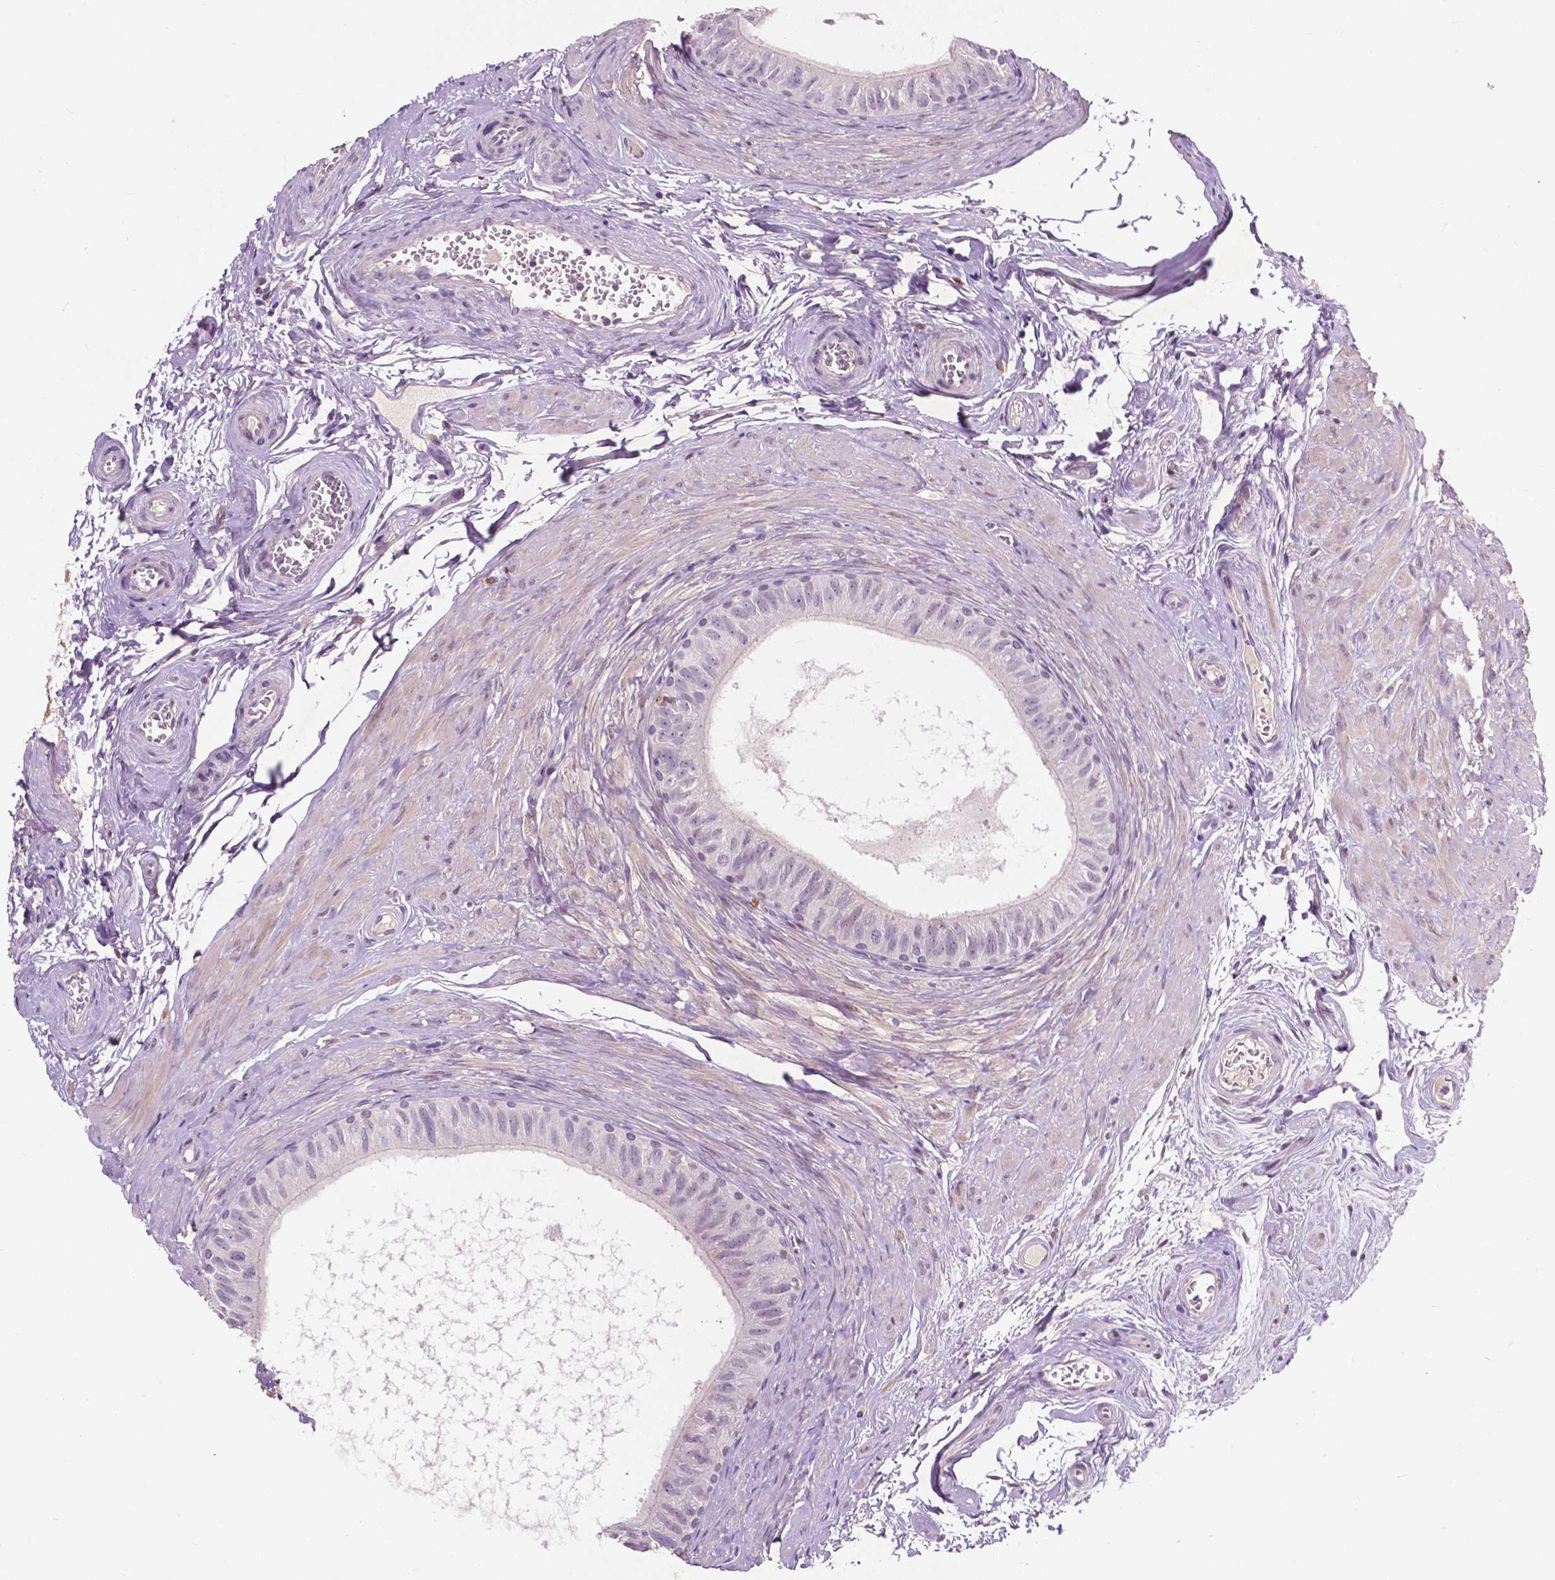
{"staining": {"intensity": "weak", "quantity": "<25%", "location": "nuclear"}, "tissue": "epididymis", "cell_type": "Glandular cells", "image_type": "normal", "snomed": [{"axis": "morphology", "description": "Normal tissue, NOS"}, {"axis": "topography", "description": "Epididymis"}], "caption": "High power microscopy image of an IHC image of unremarkable epididymis, revealing no significant staining in glandular cells.", "gene": "GPR37", "patient": {"sex": "male", "age": 36}}